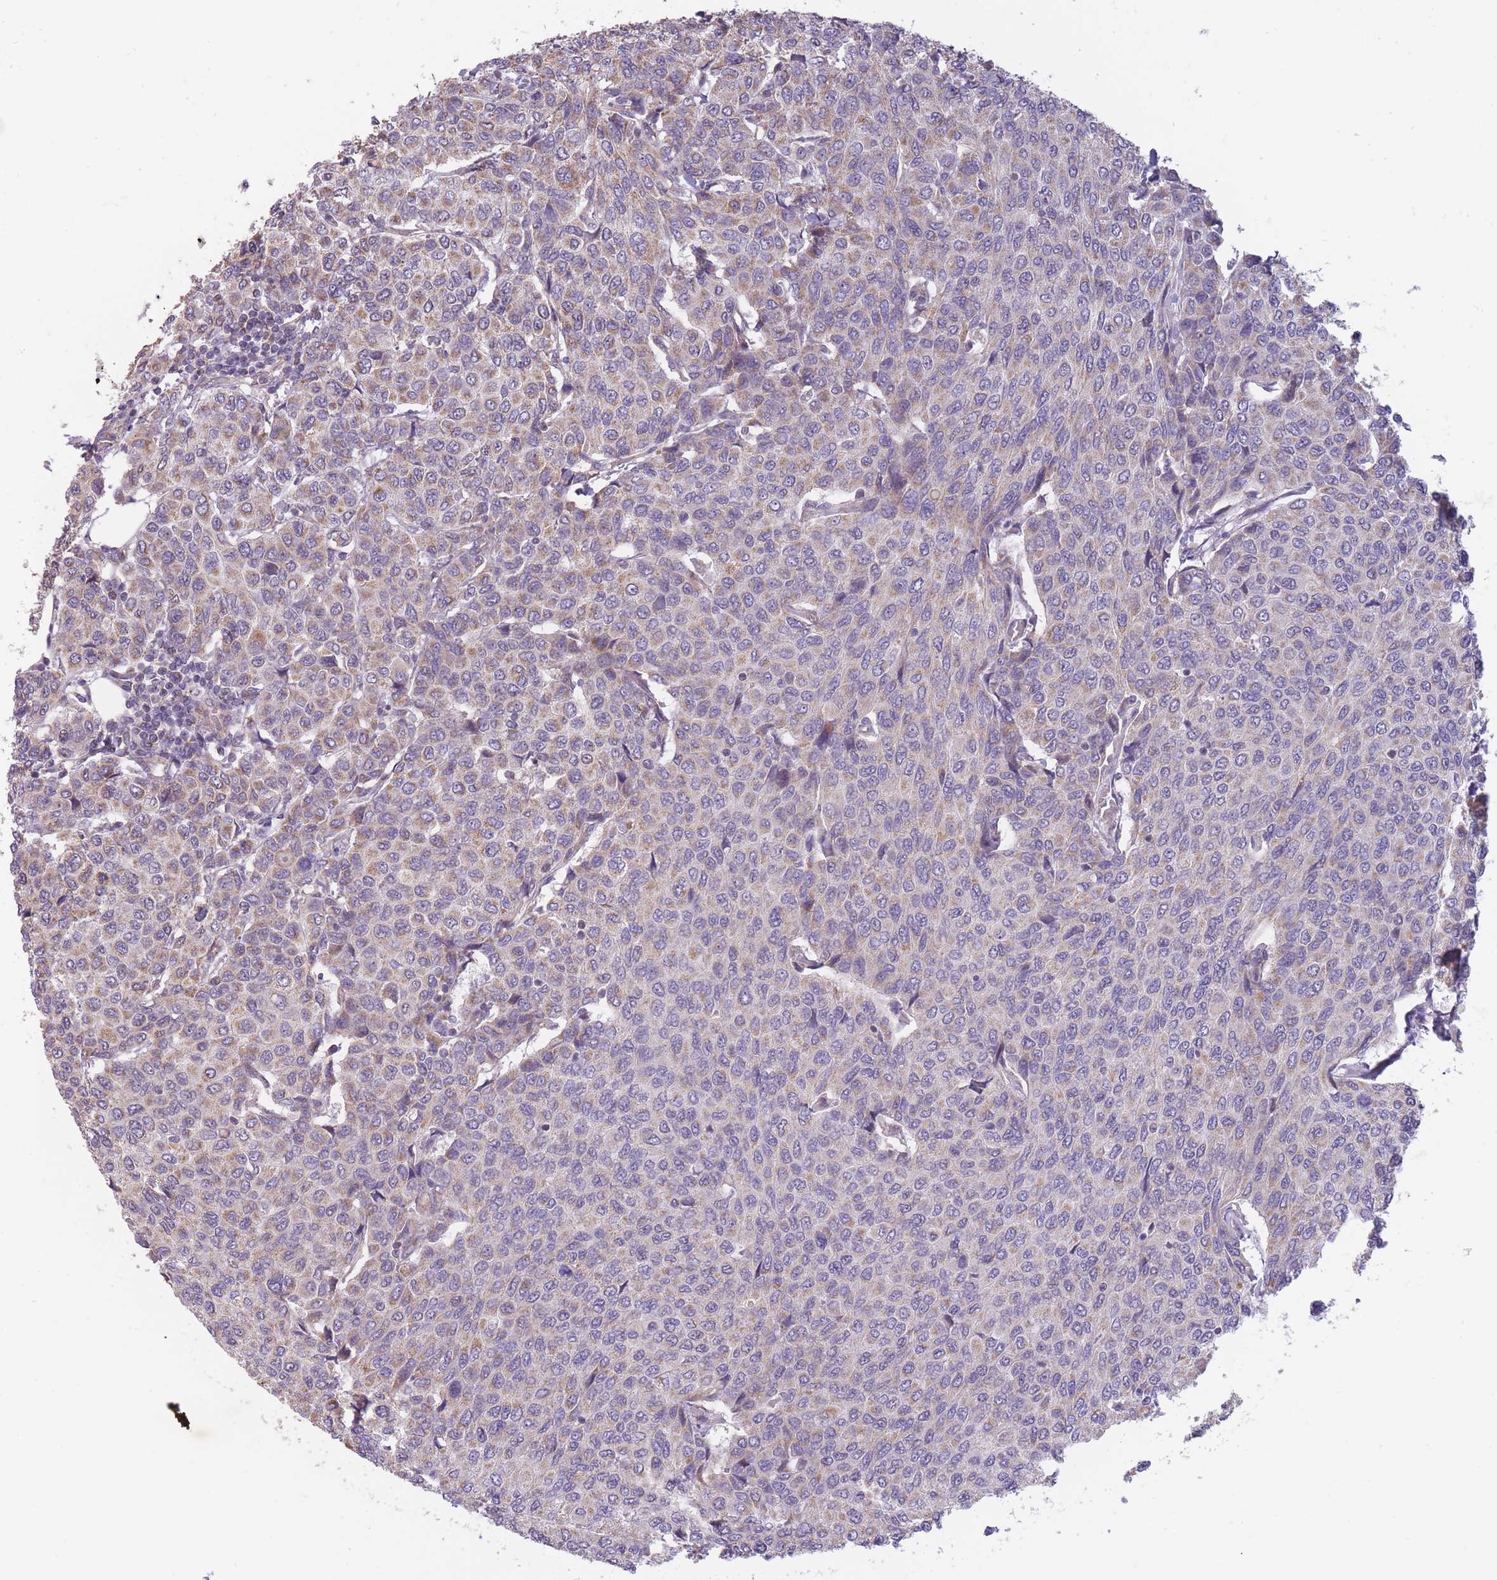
{"staining": {"intensity": "moderate", "quantity": ">75%", "location": "cytoplasmic/membranous"}, "tissue": "breast cancer", "cell_type": "Tumor cells", "image_type": "cancer", "snomed": [{"axis": "morphology", "description": "Duct carcinoma"}, {"axis": "topography", "description": "Breast"}], "caption": "DAB (3,3'-diaminobenzidine) immunohistochemical staining of human breast cancer exhibits moderate cytoplasmic/membranous protein expression in approximately >75% of tumor cells.", "gene": "MRPS18C", "patient": {"sex": "female", "age": 55}}